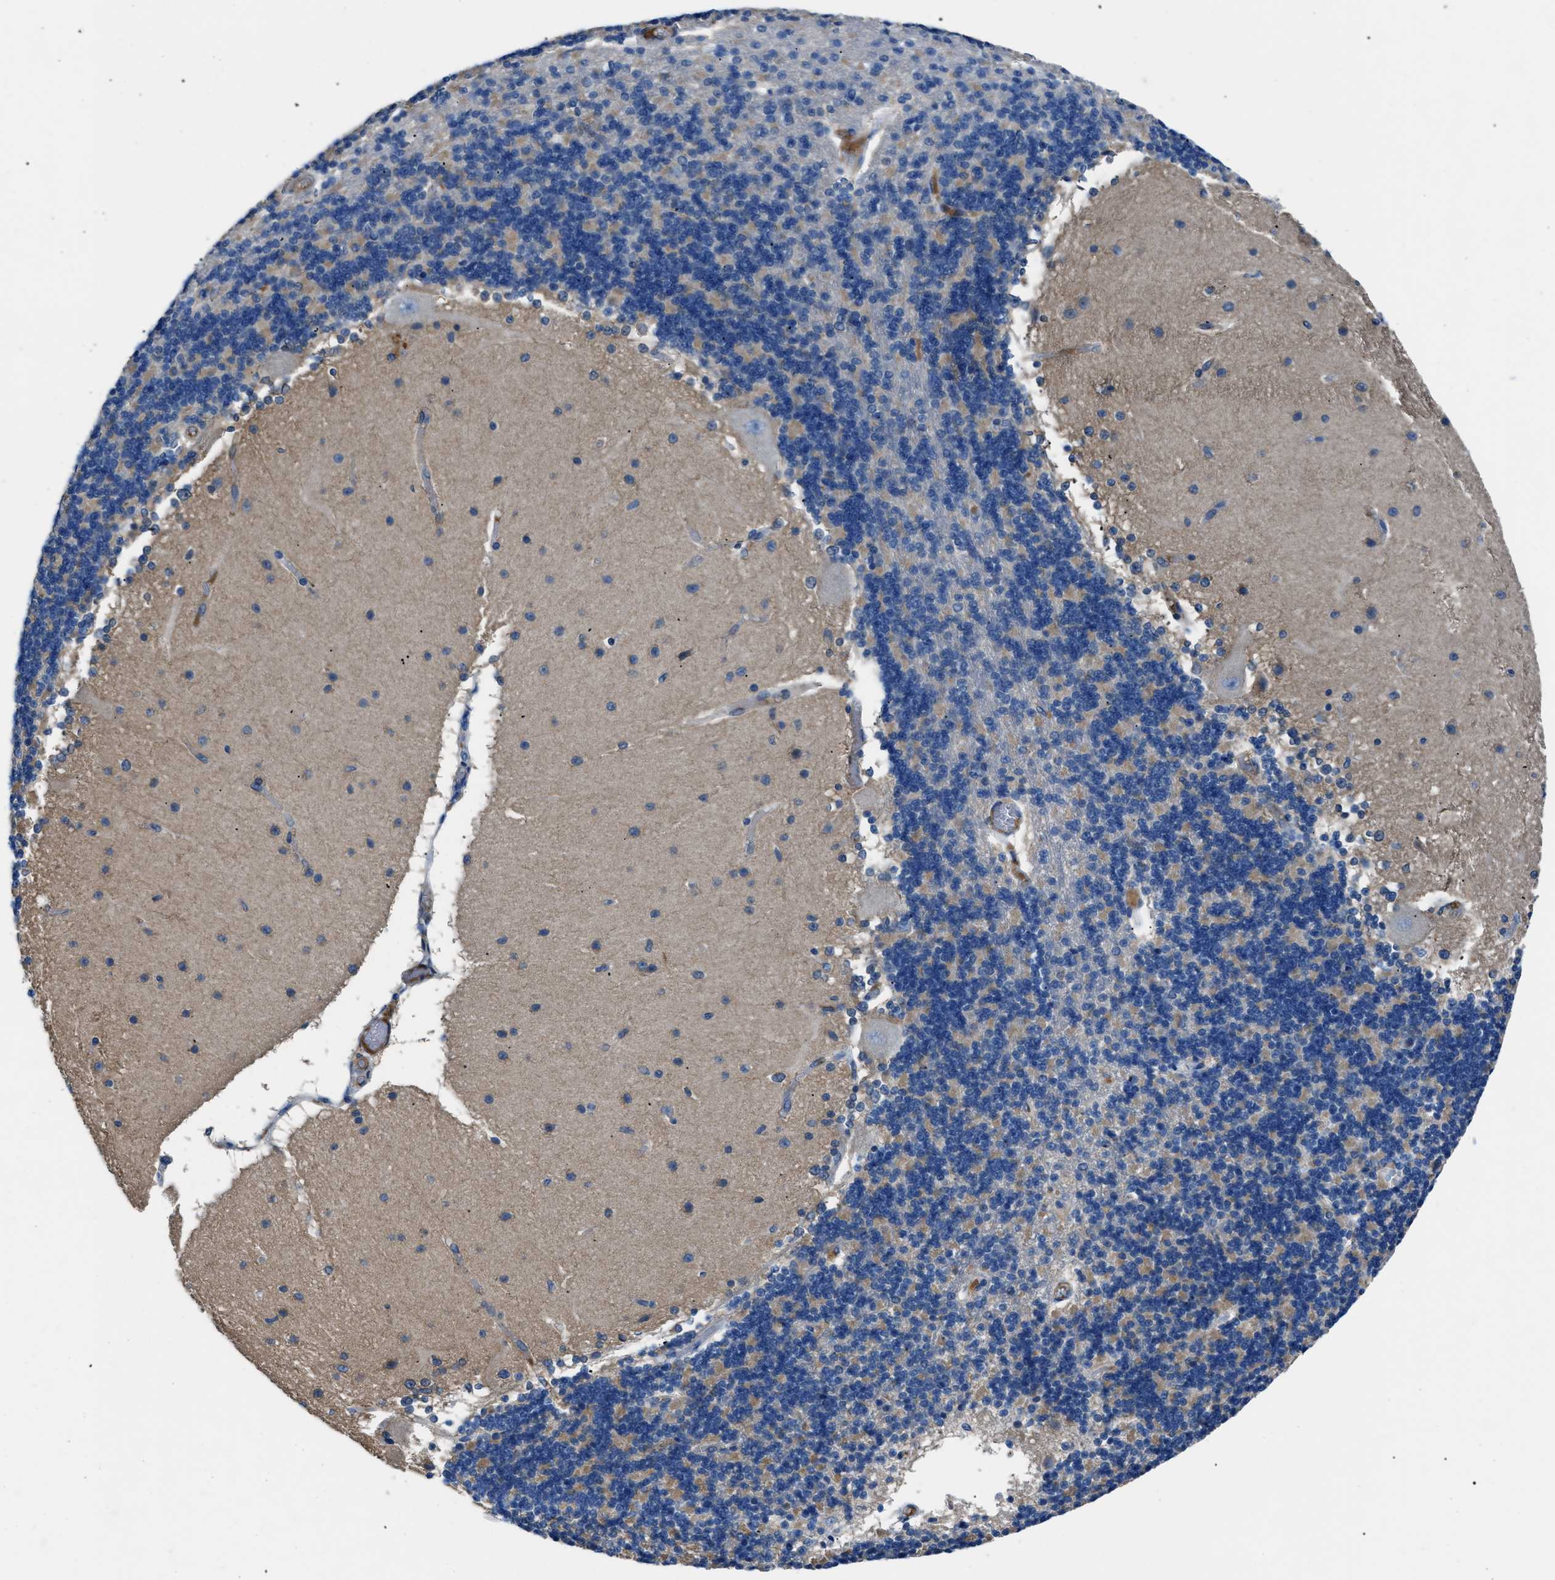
{"staining": {"intensity": "weak", "quantity": "<25%", "location": "cytoplasmic/membranous"}, "tissue": "cerebellum", "cell_type": "Cells in granular layer", "image_type": "normal", "snomed": [{"axis": "morphology", "description": "Normal tissue, NOS"}, {"axis": "topography", "description": "Cerebellum"}], "caption": "This photomicrograph is of benign cerebellum stained with IHC to label a protein in brown with the nuclei are counter-stained blue. There is no positivity in cells in granular layer.", "gene": "SGCZ", "patient": {"sex": "female", "age": 54}}